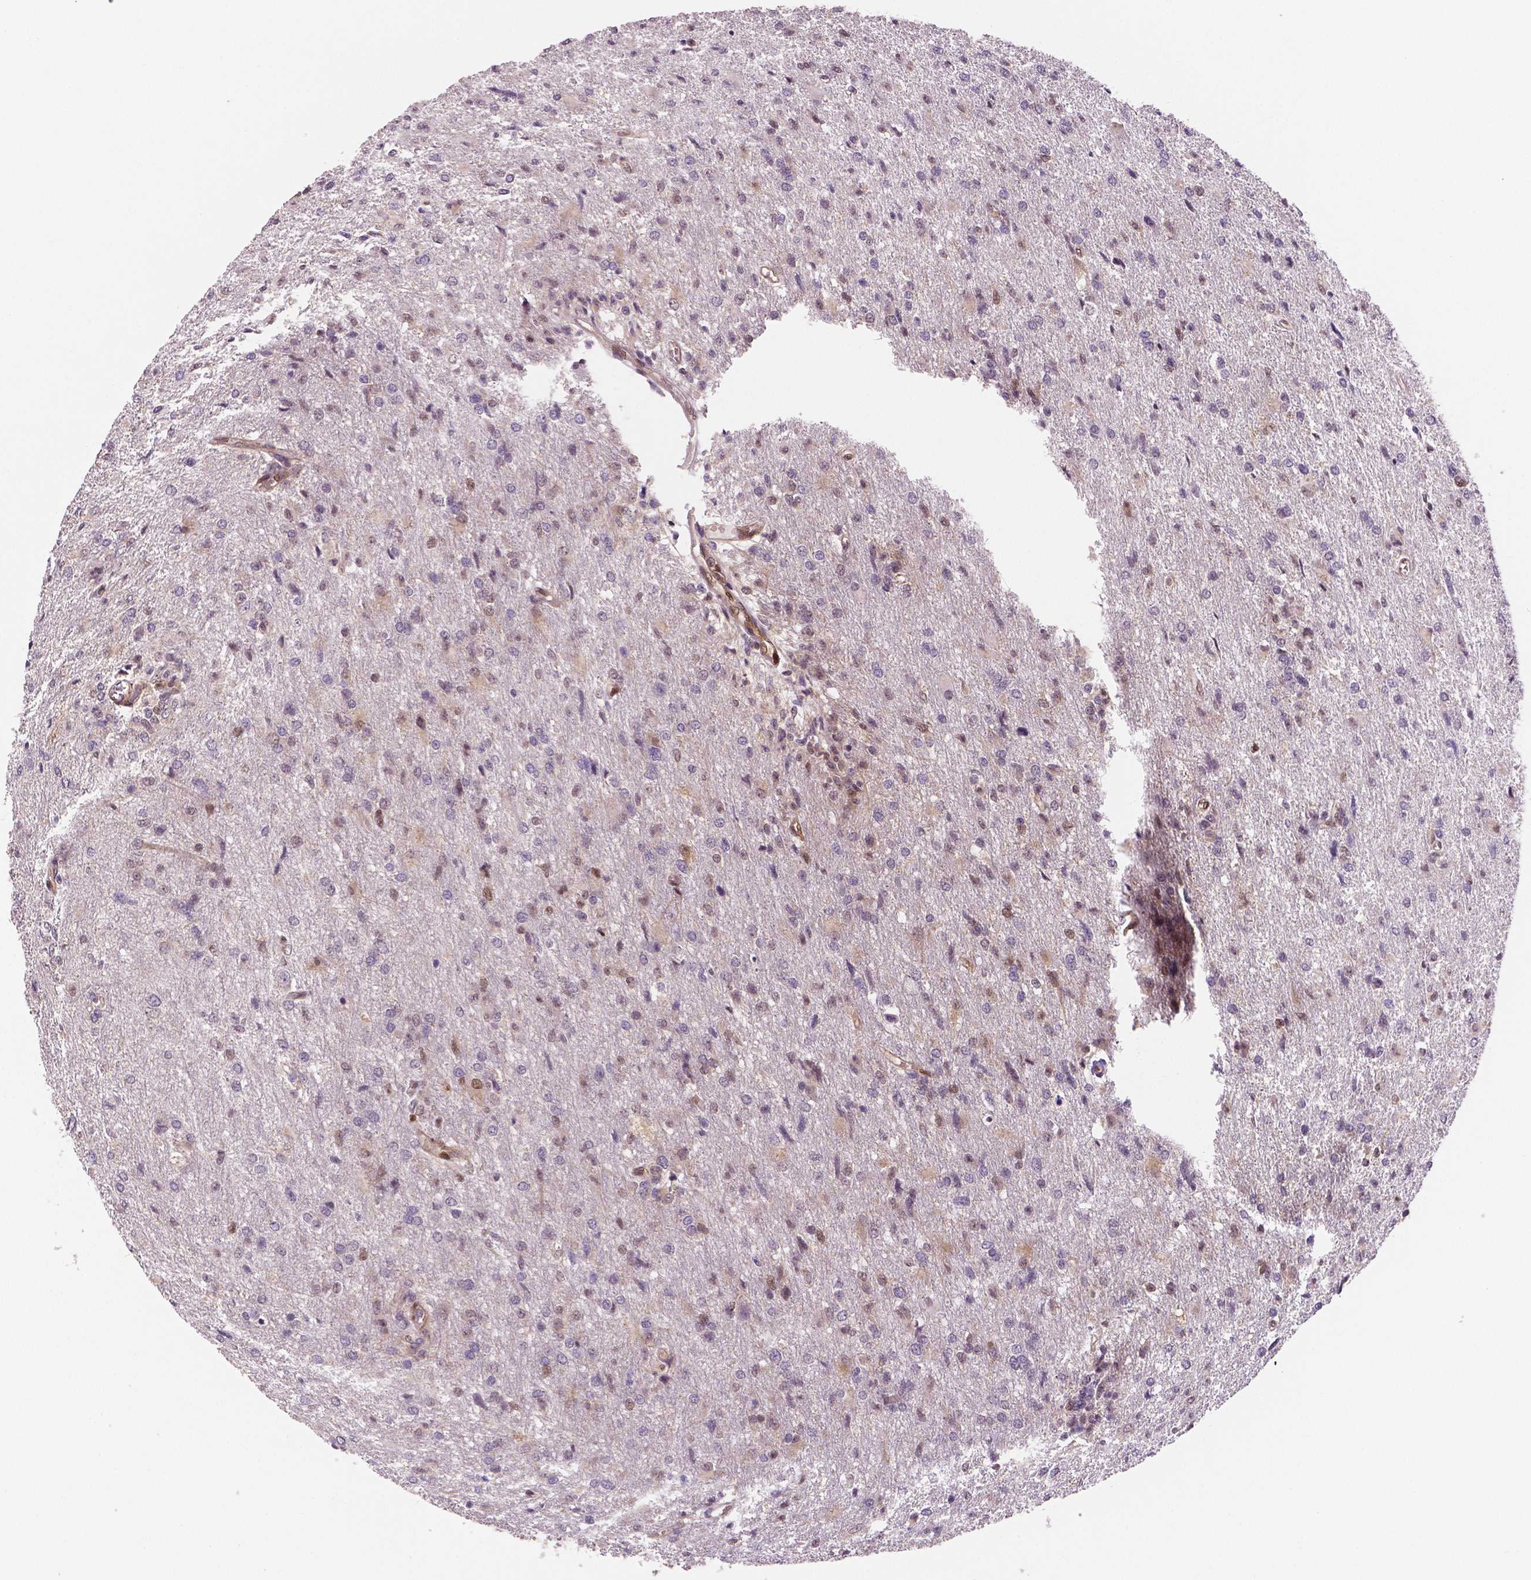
{"staining": {"intensity": "weak", "quantity": "25%-75%", "location": "cytoplasmic/membranous,nuclear"}, "tissue": "glioma", "cell_type": "Tumor cells", "image_type": "cancer", "snomed": [{"axis": "morphology", "description": "Glioma, malignant, High grade"}, {"axis": "topography", "description": "Brain"}], "caption": "Immunohistochemical staining of human high-grade glioma (malignant) displays low levels of weak cytoplasmic/membranous and nuclear expression in approximately 25%-75% of tumor cells.", "gene": "STAT3", "patient": {"sex": "male", "age": 68}}